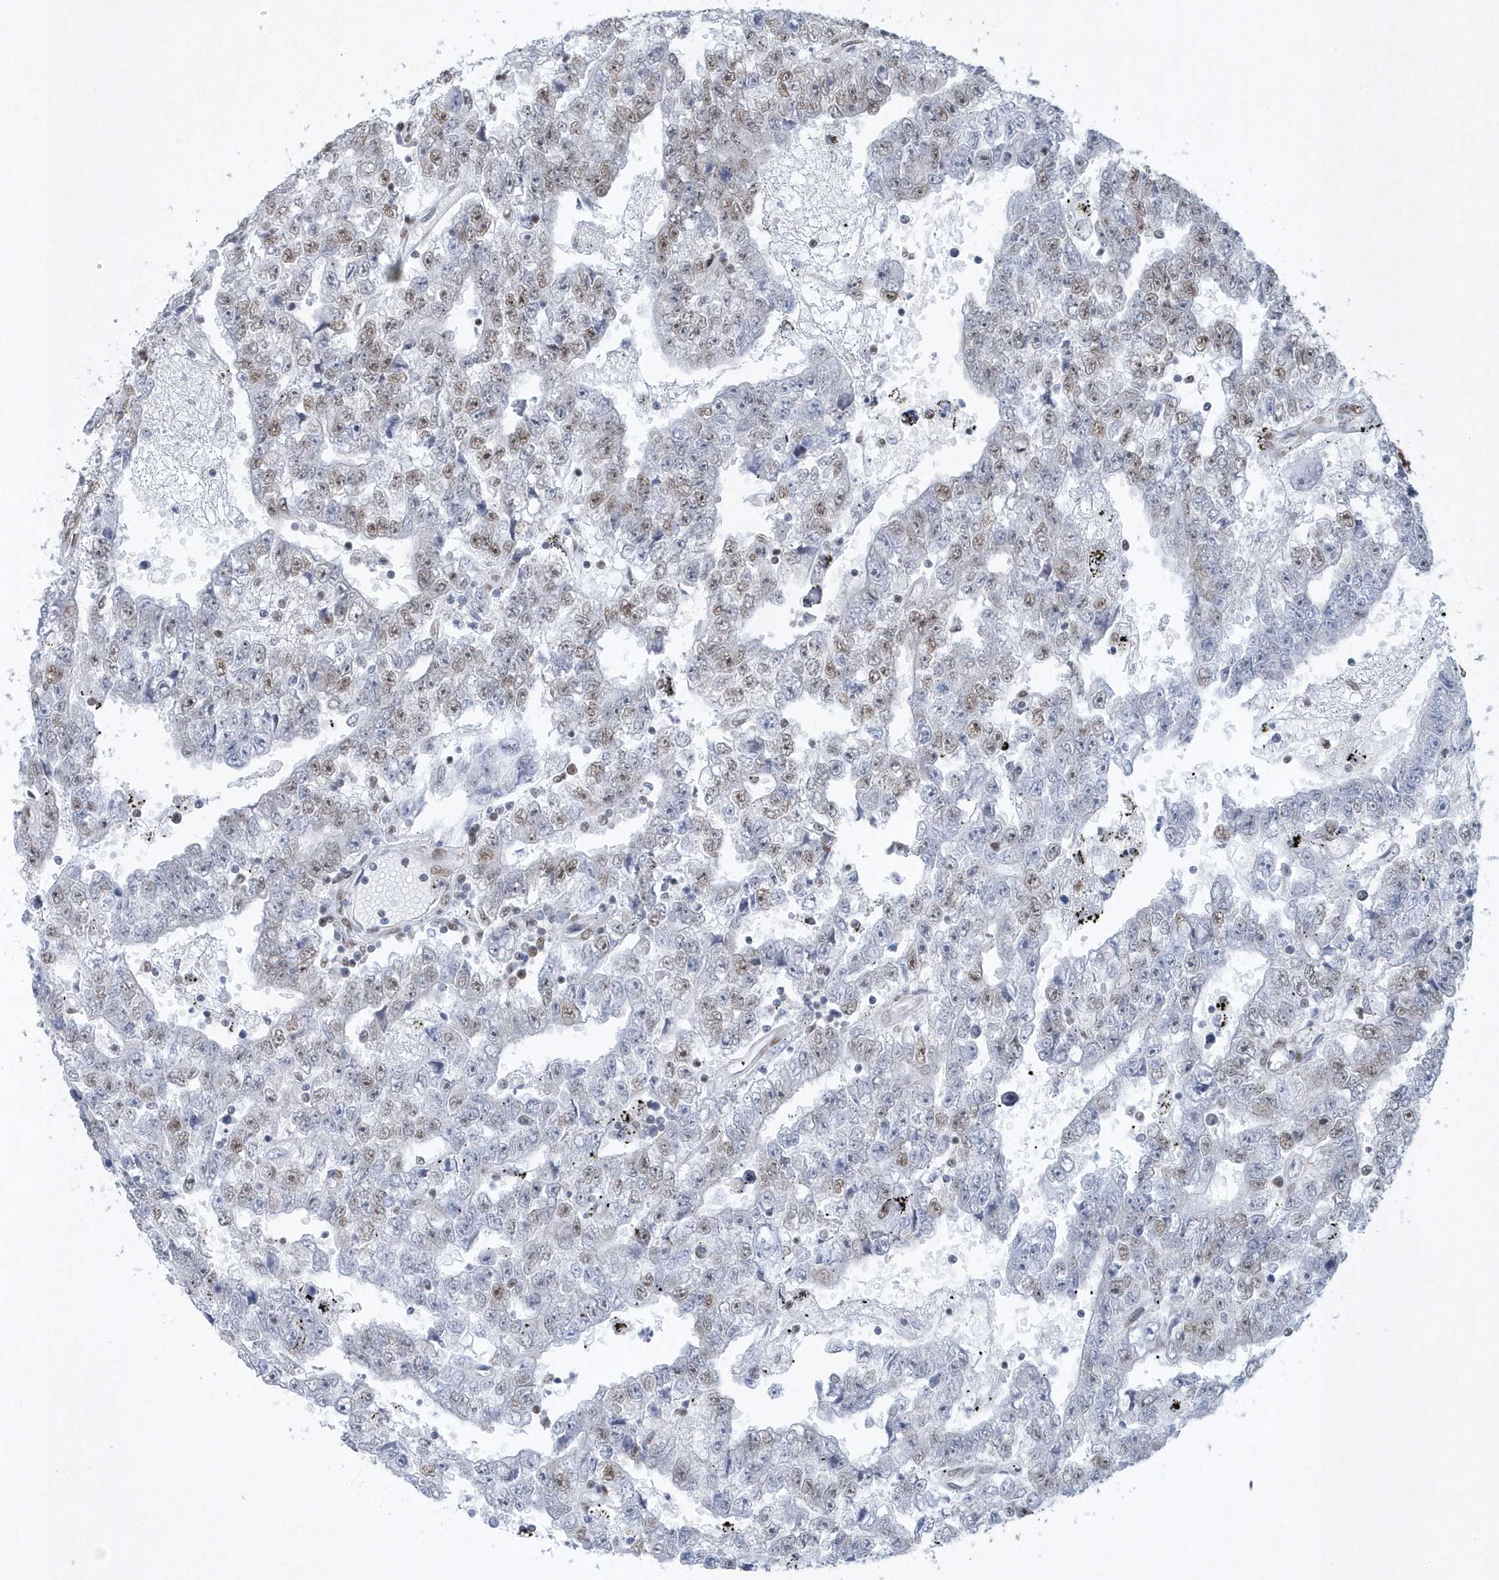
{"staining": {"intensity": "moderate", "quantity": "25%-75%", "location": "nuclear"}, "tissue": "testis cancer", "cell_type": "Tumor cells", "image_type": "cancer", "snomed": [{"axis": "morphology", "description": "Carcinoma, Embryonal, NOS"}, {"axis": "topography", "description": "Testis"}], "caption": "Immunohistochemical staining of human testis embryonal carcinoma reveals moderate nuclear protein staining in about 25%-75% of tumor cells.", "gene": "DCLRE1A", "patient": {"sex": "male", "age": 25}}